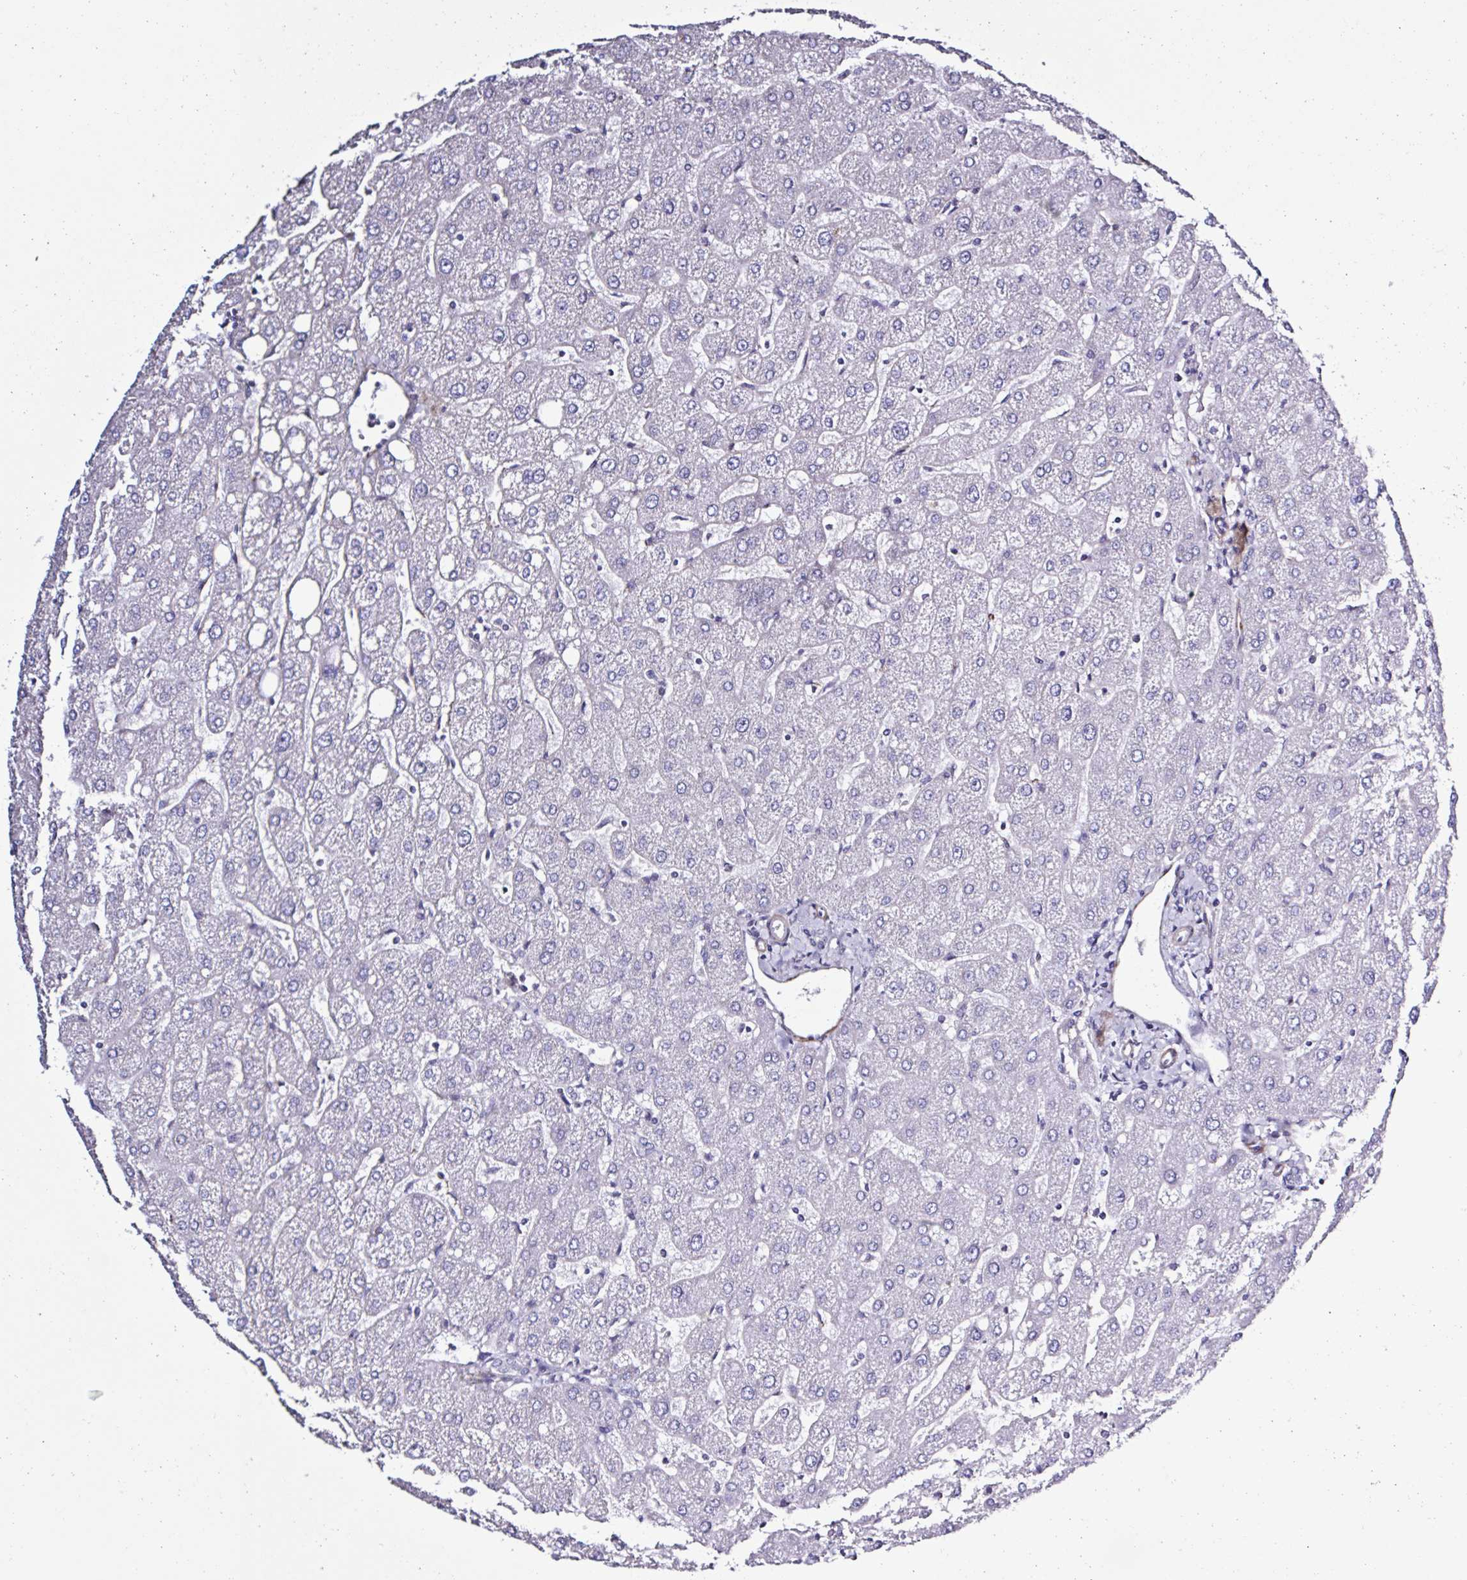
{"staining": {"intensity": "negative", "quantity": "none", "location": "none"}, "tissue": "liver", "cell_type": "Cholangiocytes", "image_type": "normal", "snomed": [{"axis": "morphology", "description": "Normal tissue, NOS"}, {"axis": "topography", "description": "Liver"}], "caption": "Cholangiocytes show no significant protein expression in benign liver.", "gene": "PLA2G4E", "patient": {"sex": "male", "age": 67}}